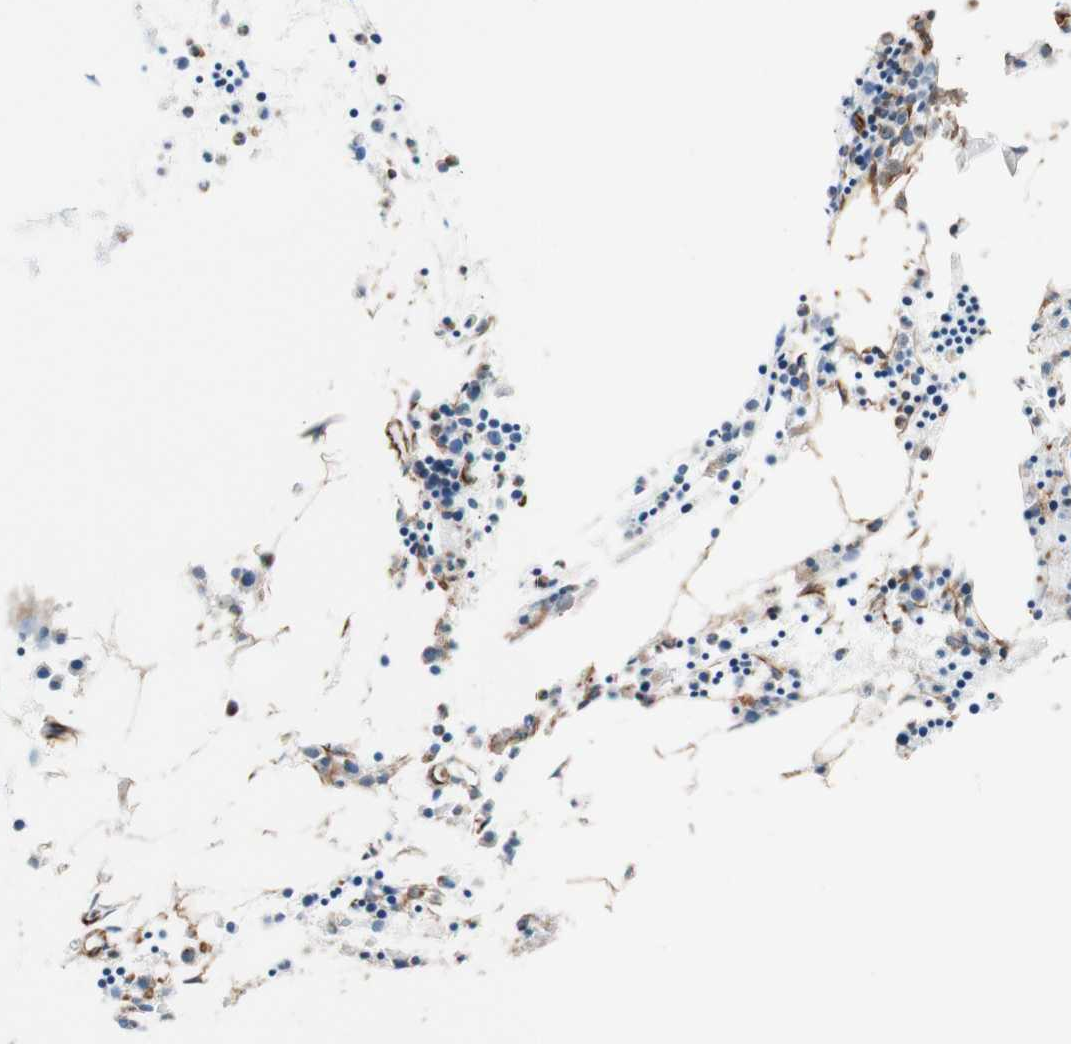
{"staining": {"intensity": "strong", "quantity": "25%-75%", "location": "cytoplasmic/membranous"}, "tissue": "bone marrow", "cell_type": "Hematopoietic cells", "image_type": "normal", "snomed": [{"axis": "morphology", "description": "Normal tissue, NOS"}, {"axis": "morphology", "description": "Inflammation, NOS"}, {"axis": "topography", "description": "Bone marrow"}], "caption": "This photomicrograph exhibits immunohistochemistry staining of unremarkable human bone marrow, with high strong cytoplasmic/membranous positivity in about 25%-75% of hematopoietic cells.", "gene": "C1orf43", "patient": {"sex": "male", "age": 14}}